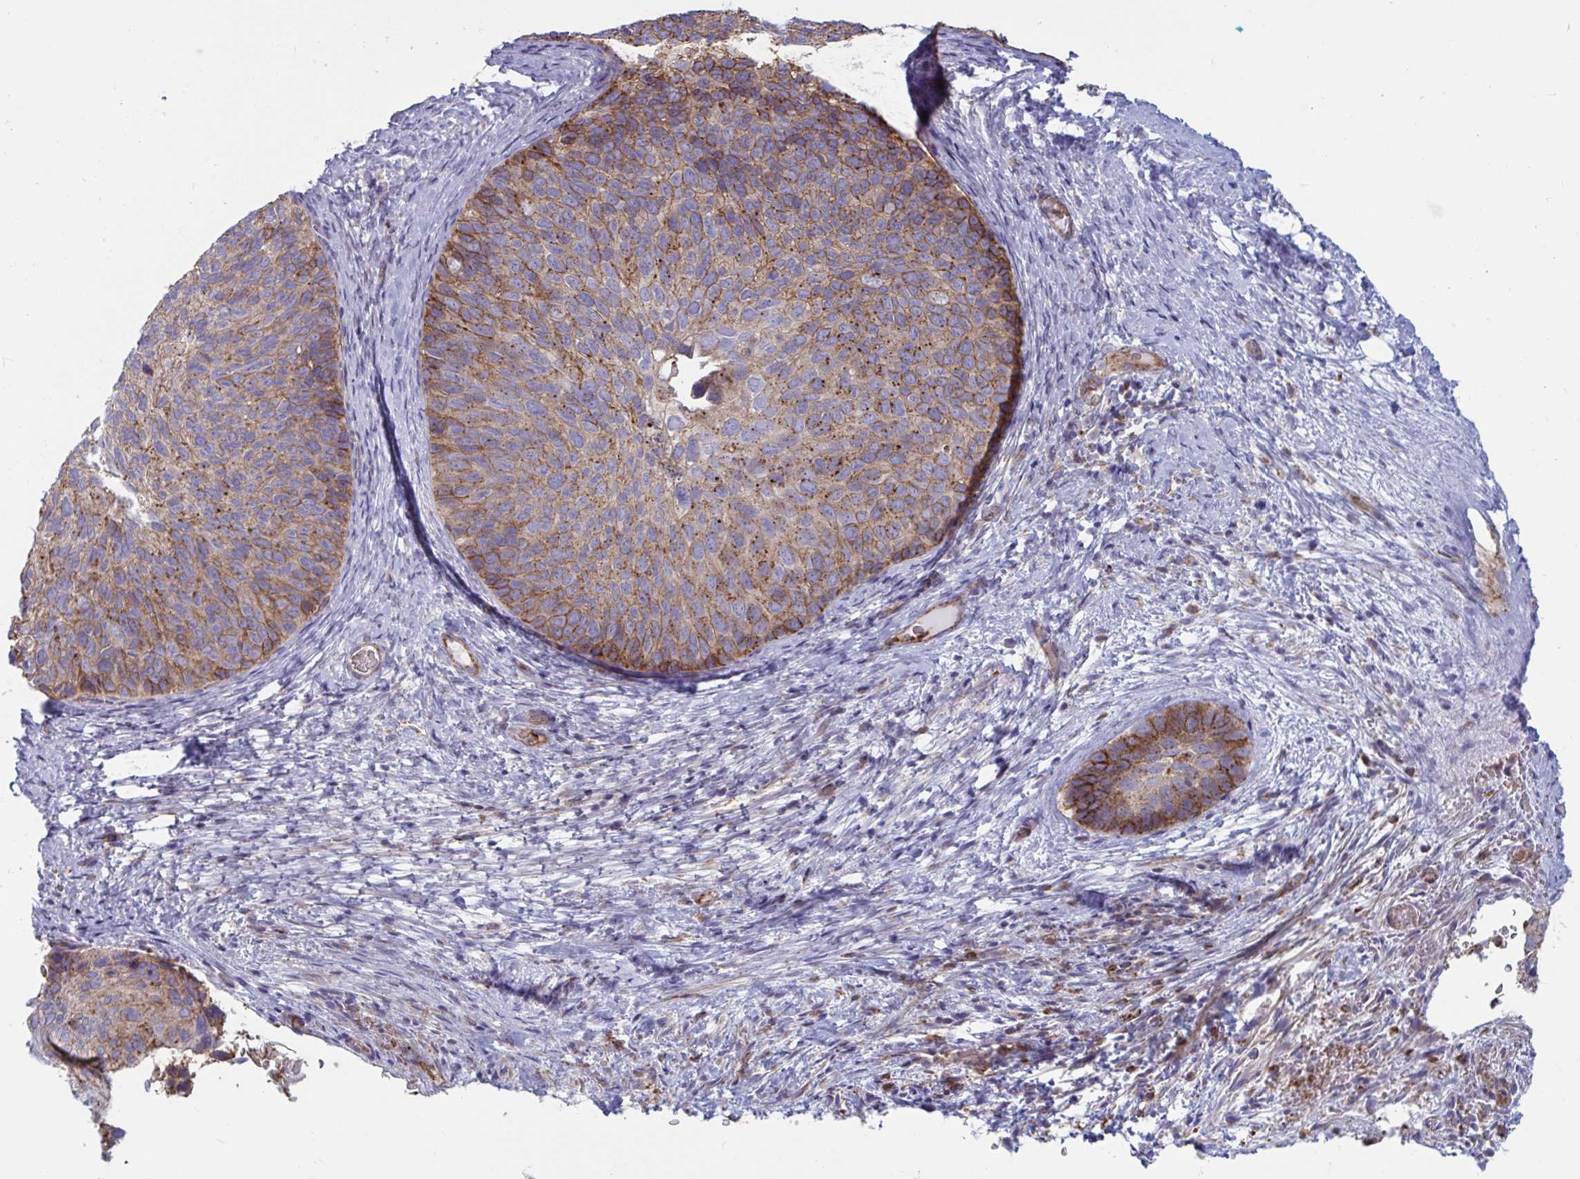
{"staining": {"intensity": "moderate", "quantity": ">75%", "location": "cytoplasmic/membranous"}, "tissue": "cervical cancer", "cell_type": "Tumor cells", "image_type": "cancer", "snomed": [{"axis": "morphology", "description": "Squamous cell carcinoma, NOS"}, {"axis": "topography", "description": "Cervix"}], "caption": "Immunohistochemistry (IHC) (DAB) staining of cervical squamous cell carcinoma displays moderate cytoplasmic/membranous protein staining in about >75% of tumor cells.", "gene": "SLC9A6", "patient": {"sex": "female", "age": 80}}